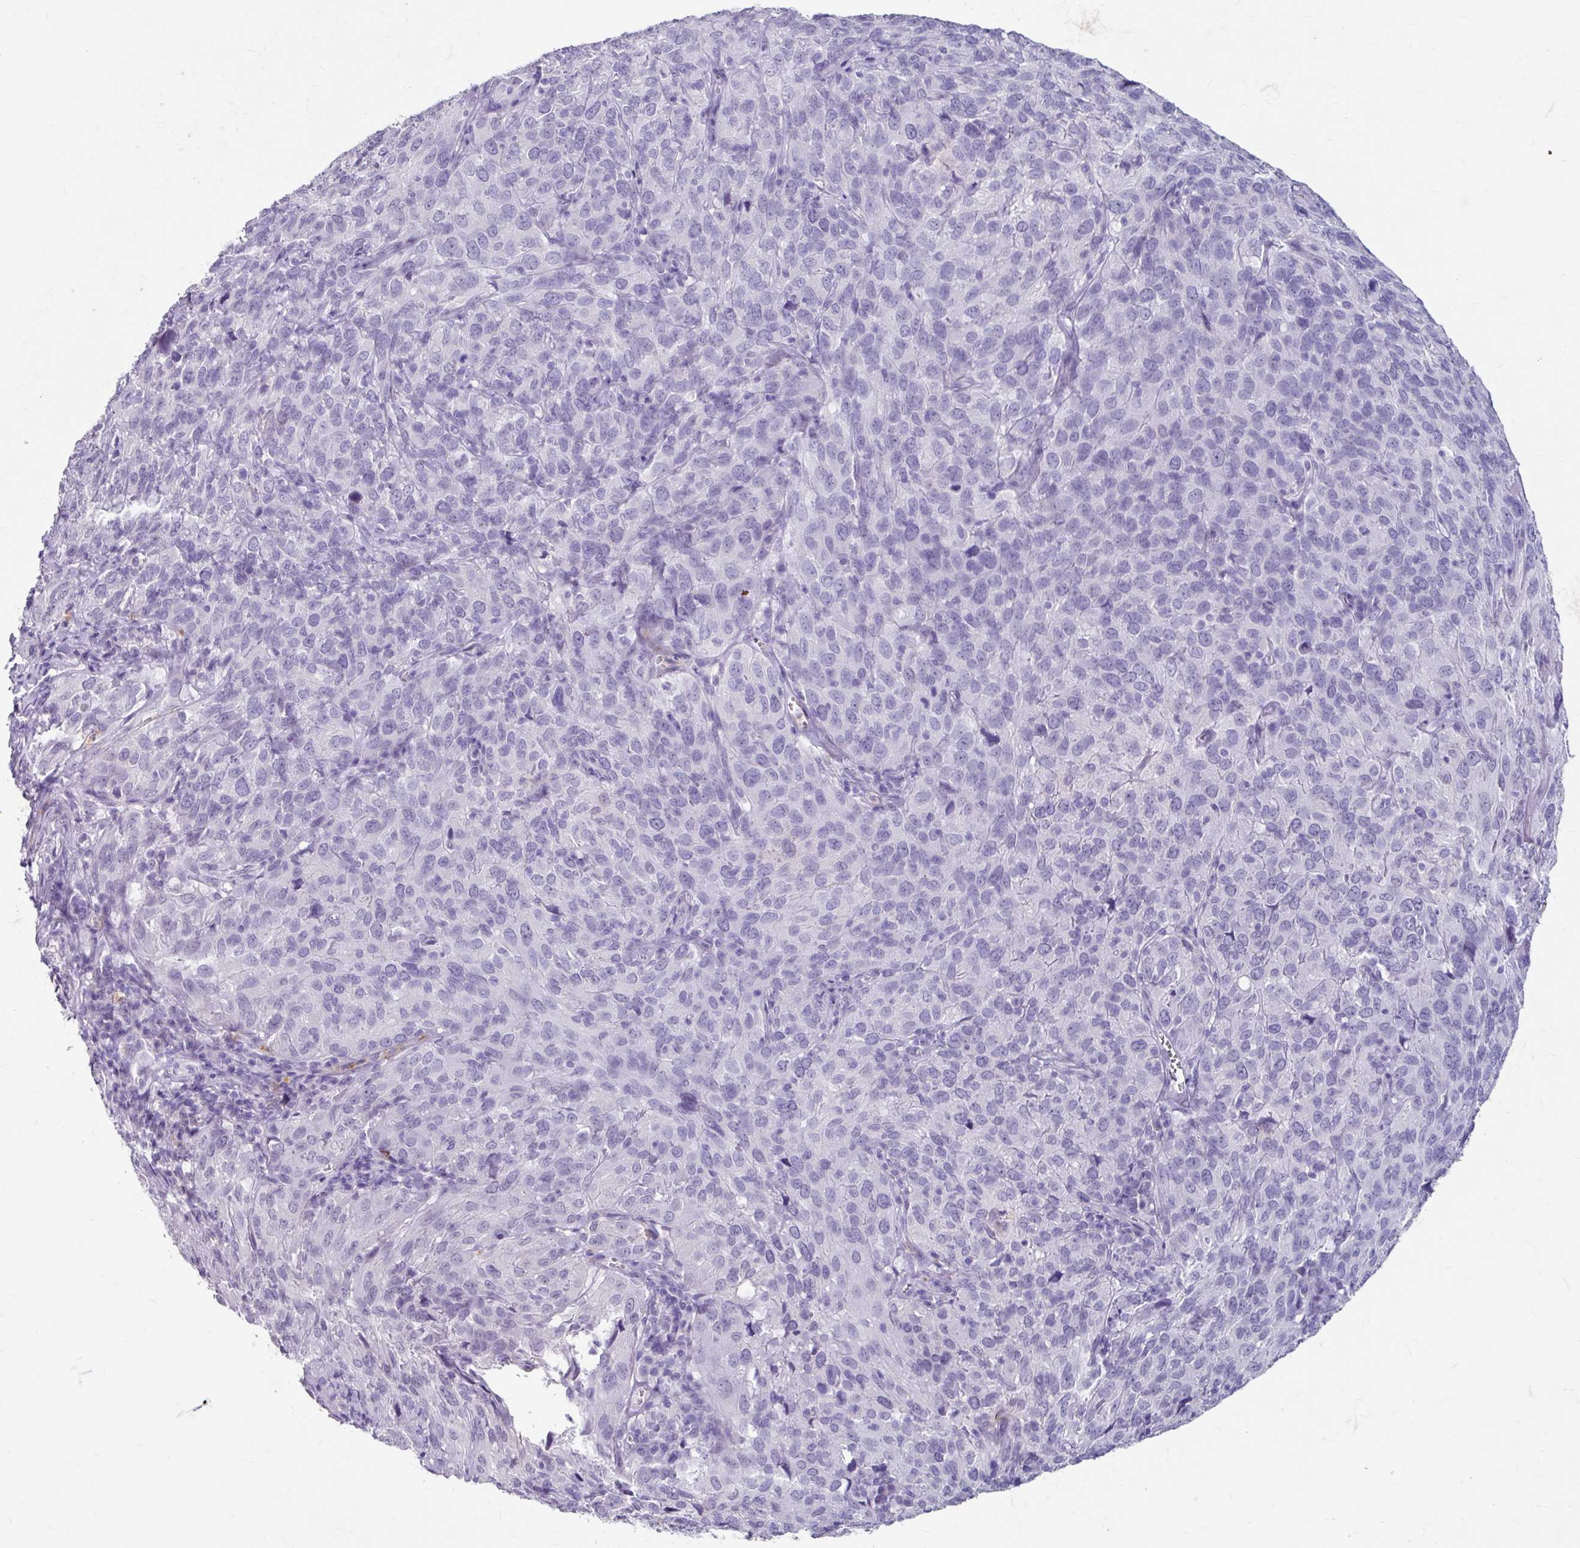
{"staining": {"intensity": "negative", "quantity": "none", "location": "none"}, "tissue": "cervical cancer", "cell_type": "Tumor cells", "image_type": "cancer", "snomed": [{"axis": "morphology", "description": "Squamous cell carcinoma, NOS"}, {"axis": "topography", "description": "Cervix"}], "caption": "A histopathology image of human cervical cancer (squamous cell carcinoma) is negative for staining in tumor cells.", "gene": "ANKRD1", "patient": {"sex": "female", "age": 51}}